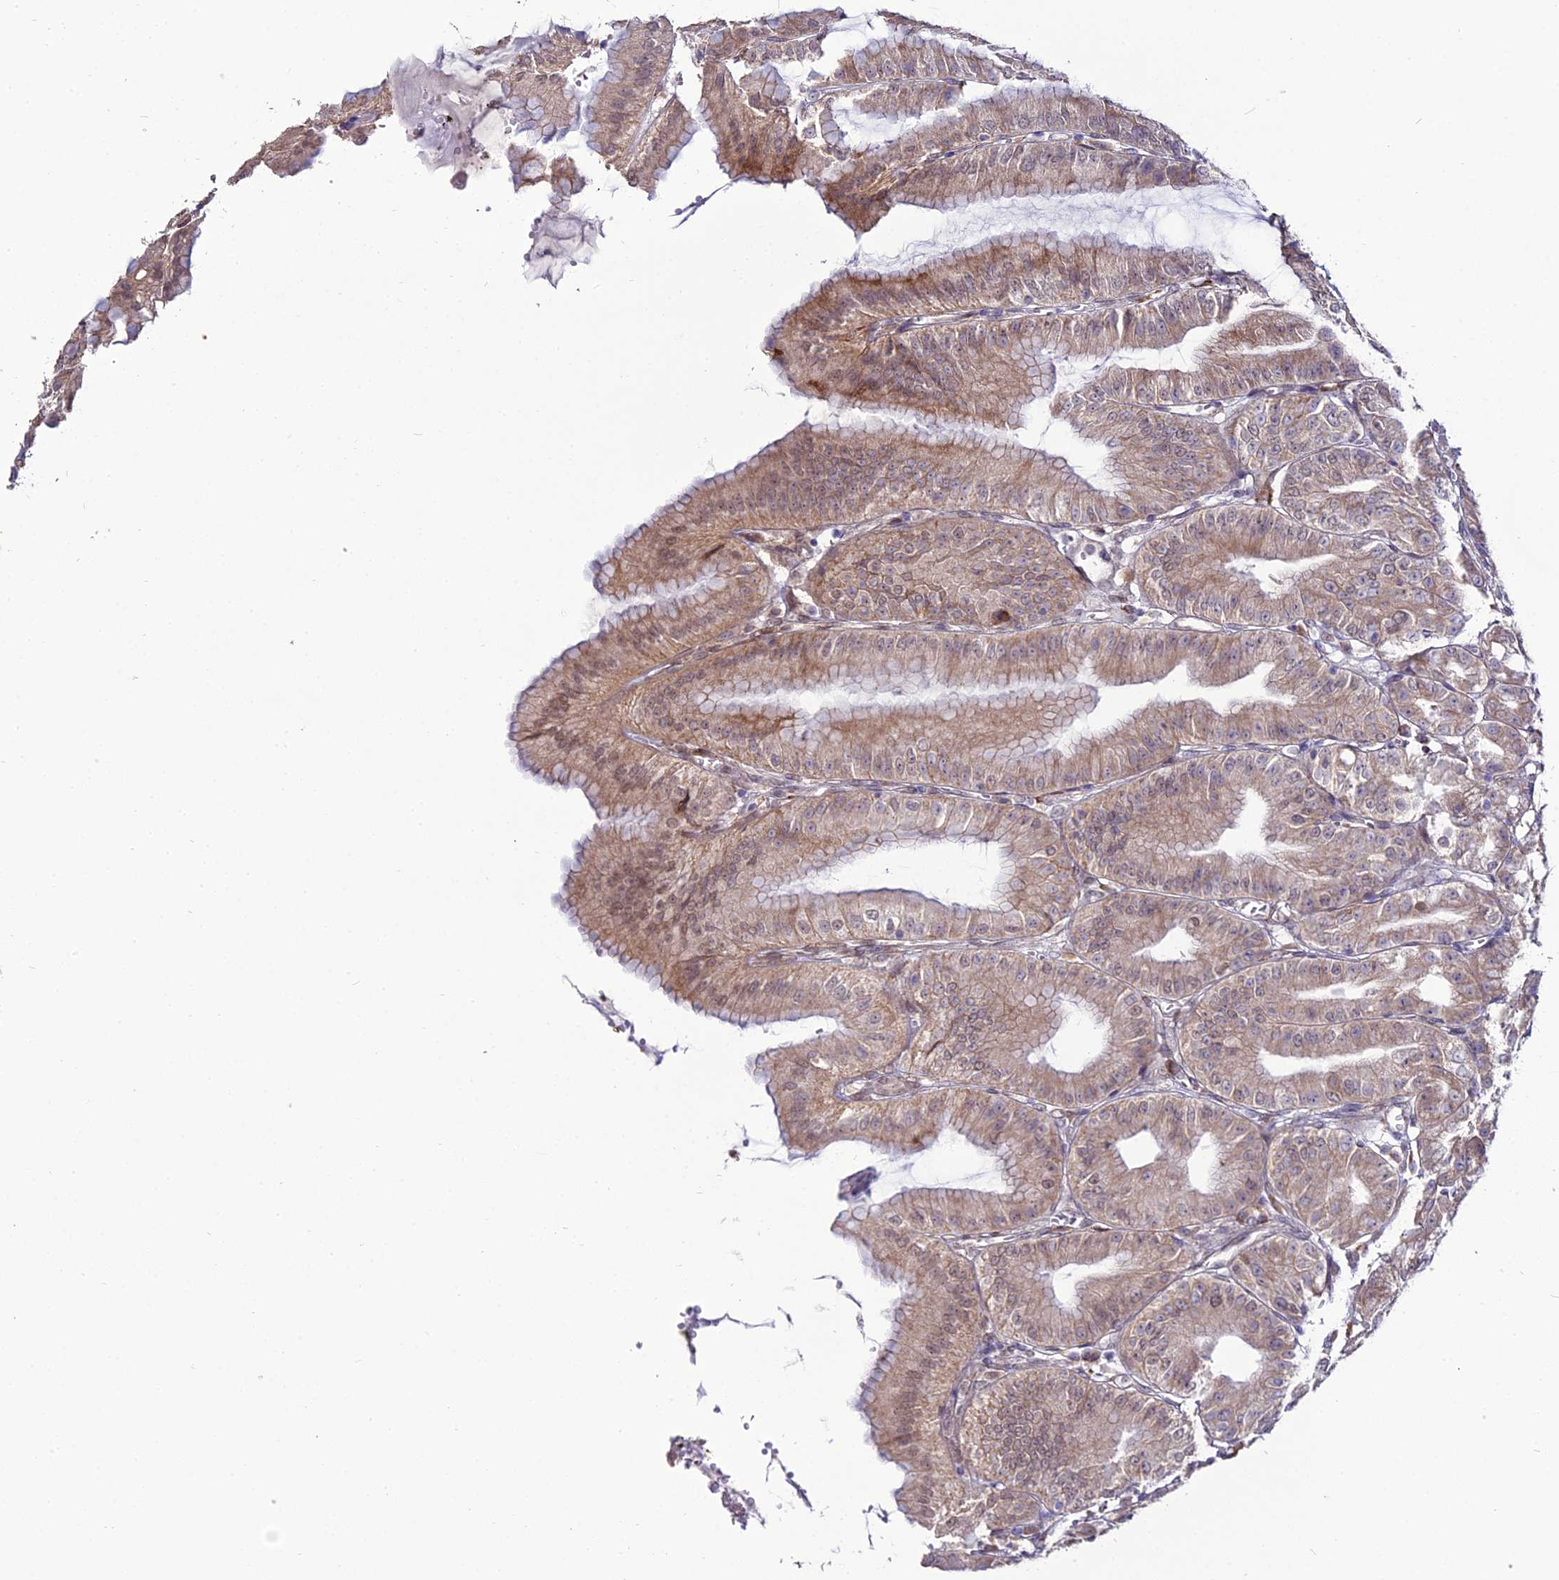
{"staining": {"intensity": "moderate", "quantity": "25%-75%", "location": "cytoplasmic/membranous"}, "tissue": "stomach", "cell_type": "Glandular cells", "image_type": "normal", "snomed": [{"axis": "morphology", "description": "Normal tissue, NOS"}, {"axis": "topography", "description": "Stomach, lower"}], "caption": "Immunohistochemistry (IHC) image of benign stomach: stomach stained using IHC exhibits medium levels of moderate protein expression localized specifically in the cytoplasmic/membranous of glandular cells, appearing as a cytoplasmic/membranous brown color.", "gene": "TROAP", "patient": {"sex": "male", "age": 71}}